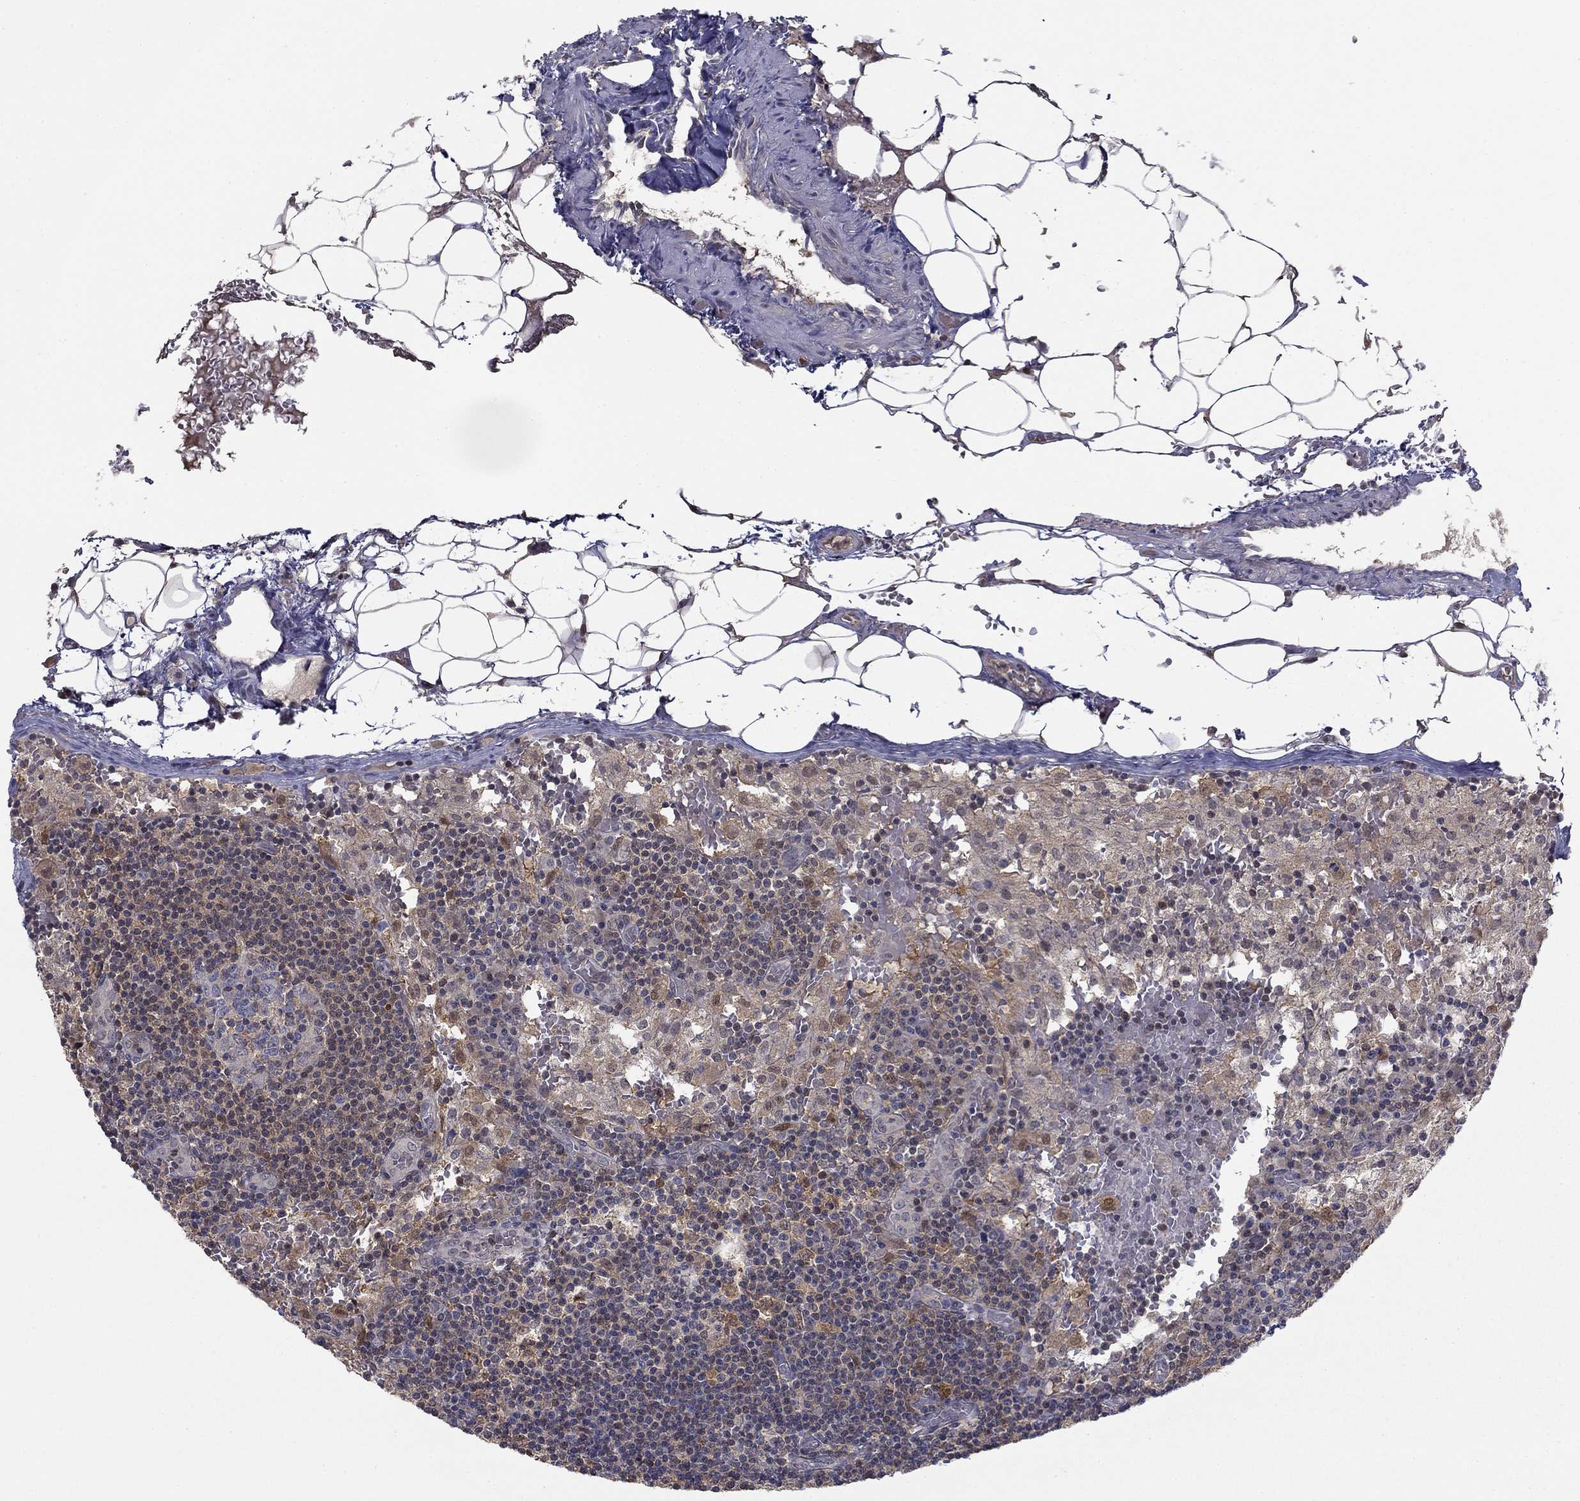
{"staining": {"intensity": "negative", "quantity": "none", "location": "none"}, "tissue": "lymph node", "cell_type": "Germinal center cells", "image_type": "normal", "snomed": [{"axis": "morphology", "description": "Normal tissue, NOS"}, {"axis": "topography", "description": "Lymph node"}], "caption": "Immunohistochemistry (IHC) photomicrograph of unremarkable human lymph node stained for a protein (brown), which displays no expression in germinal center cells.", "gene": "NIT2", "patient": {"sex": "male", "age": 62}}